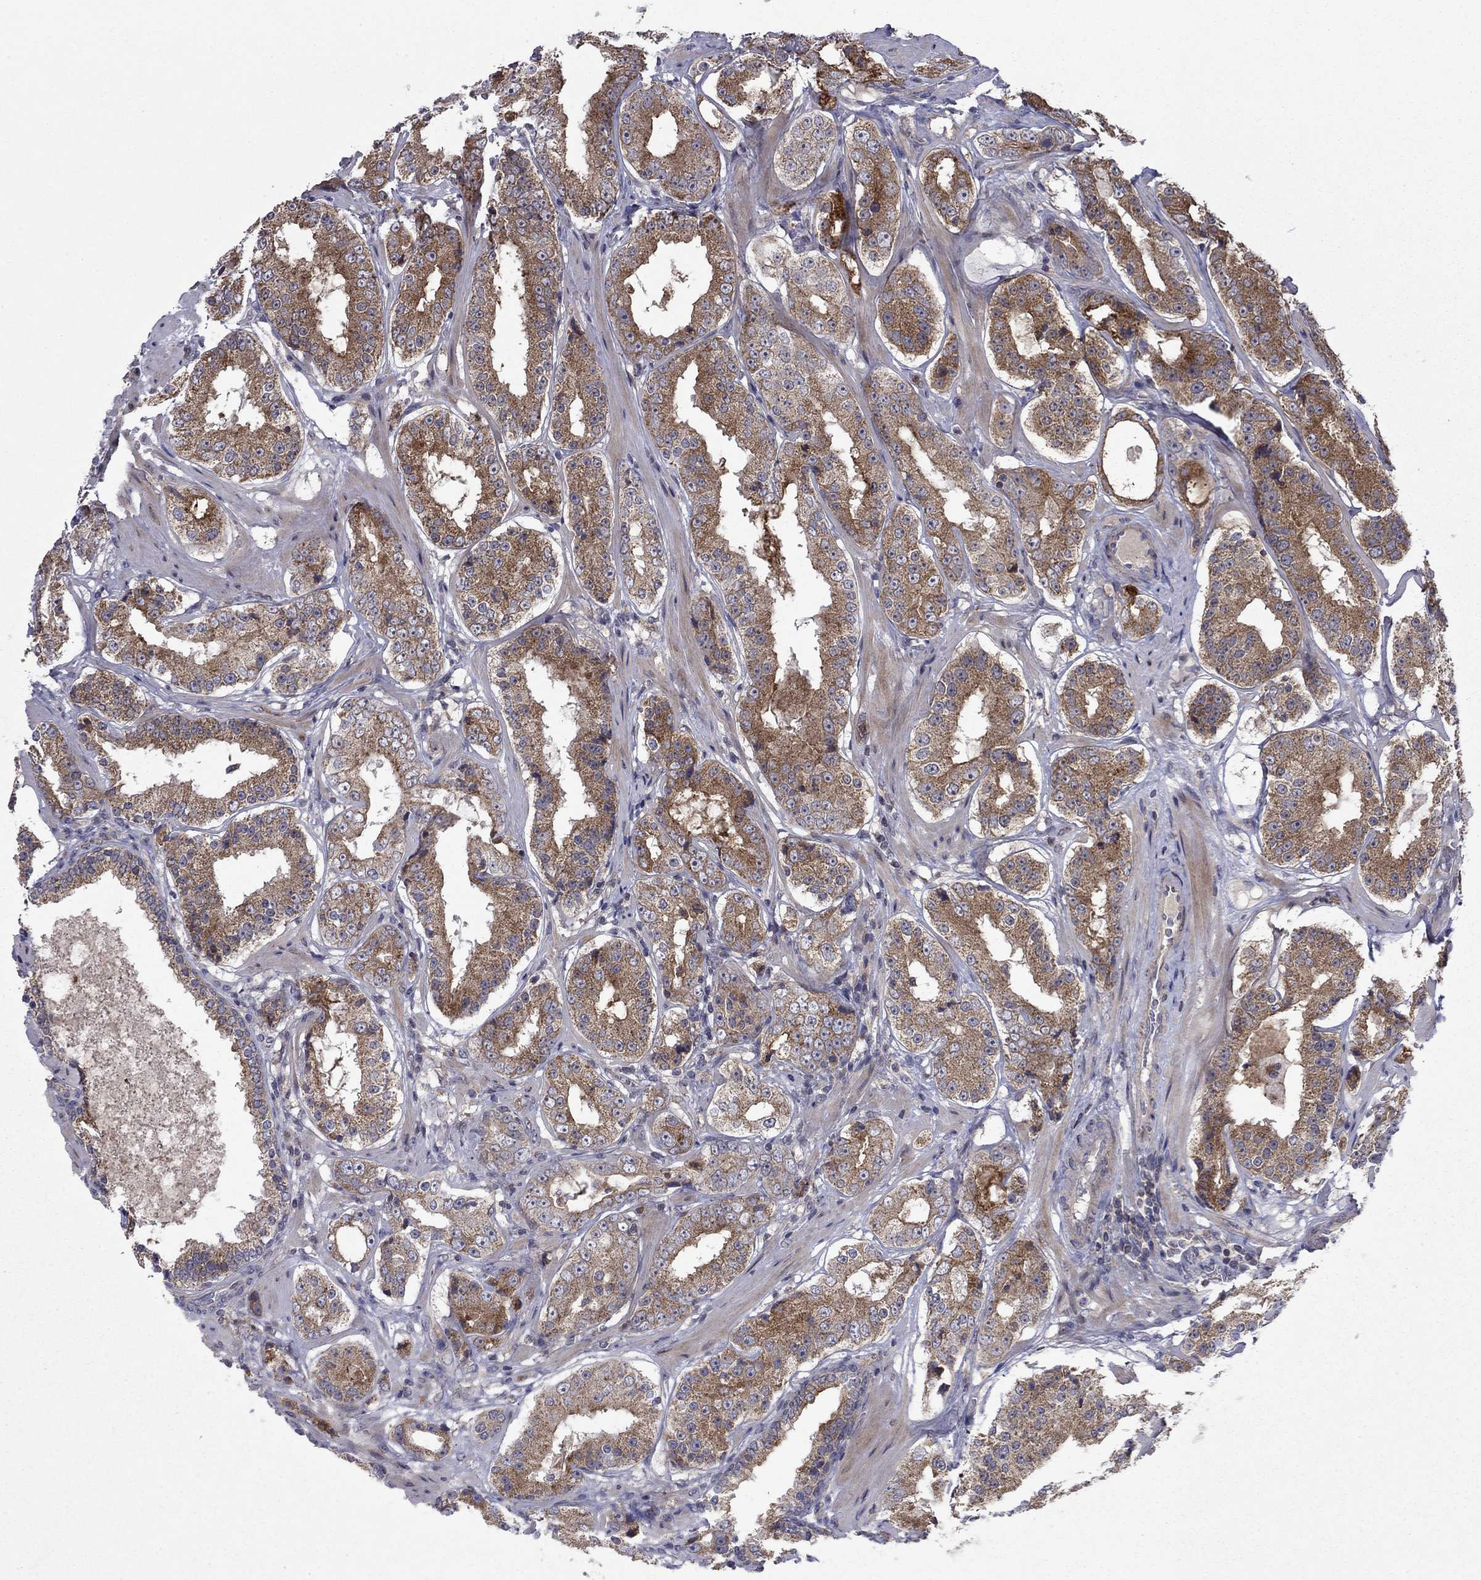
{"staining": {"intensity": "moderate", "quantity": ">75%", "location": "cytoplasmic/membranous"}, "tissue": "prostate cancer", "cell_type": "Tumor cells", "image_type": "cancer", "snomed": [{"axis": "morphology", "description": "Adenocarcinoma, Low grade"}, {"axis": "topography", "description": "Prostate"}], "caption": "Moderate cytoplasmic/membranous protein expression is seen in approximately >75% of tumor cells in prostate cancer (adenocarcinoma (low-grade)). (brown staining indicates protein expression, while blue staining denotes nuclei).", "gene": "DOP1B", "patient": {"sex": "male", "age": 60}}